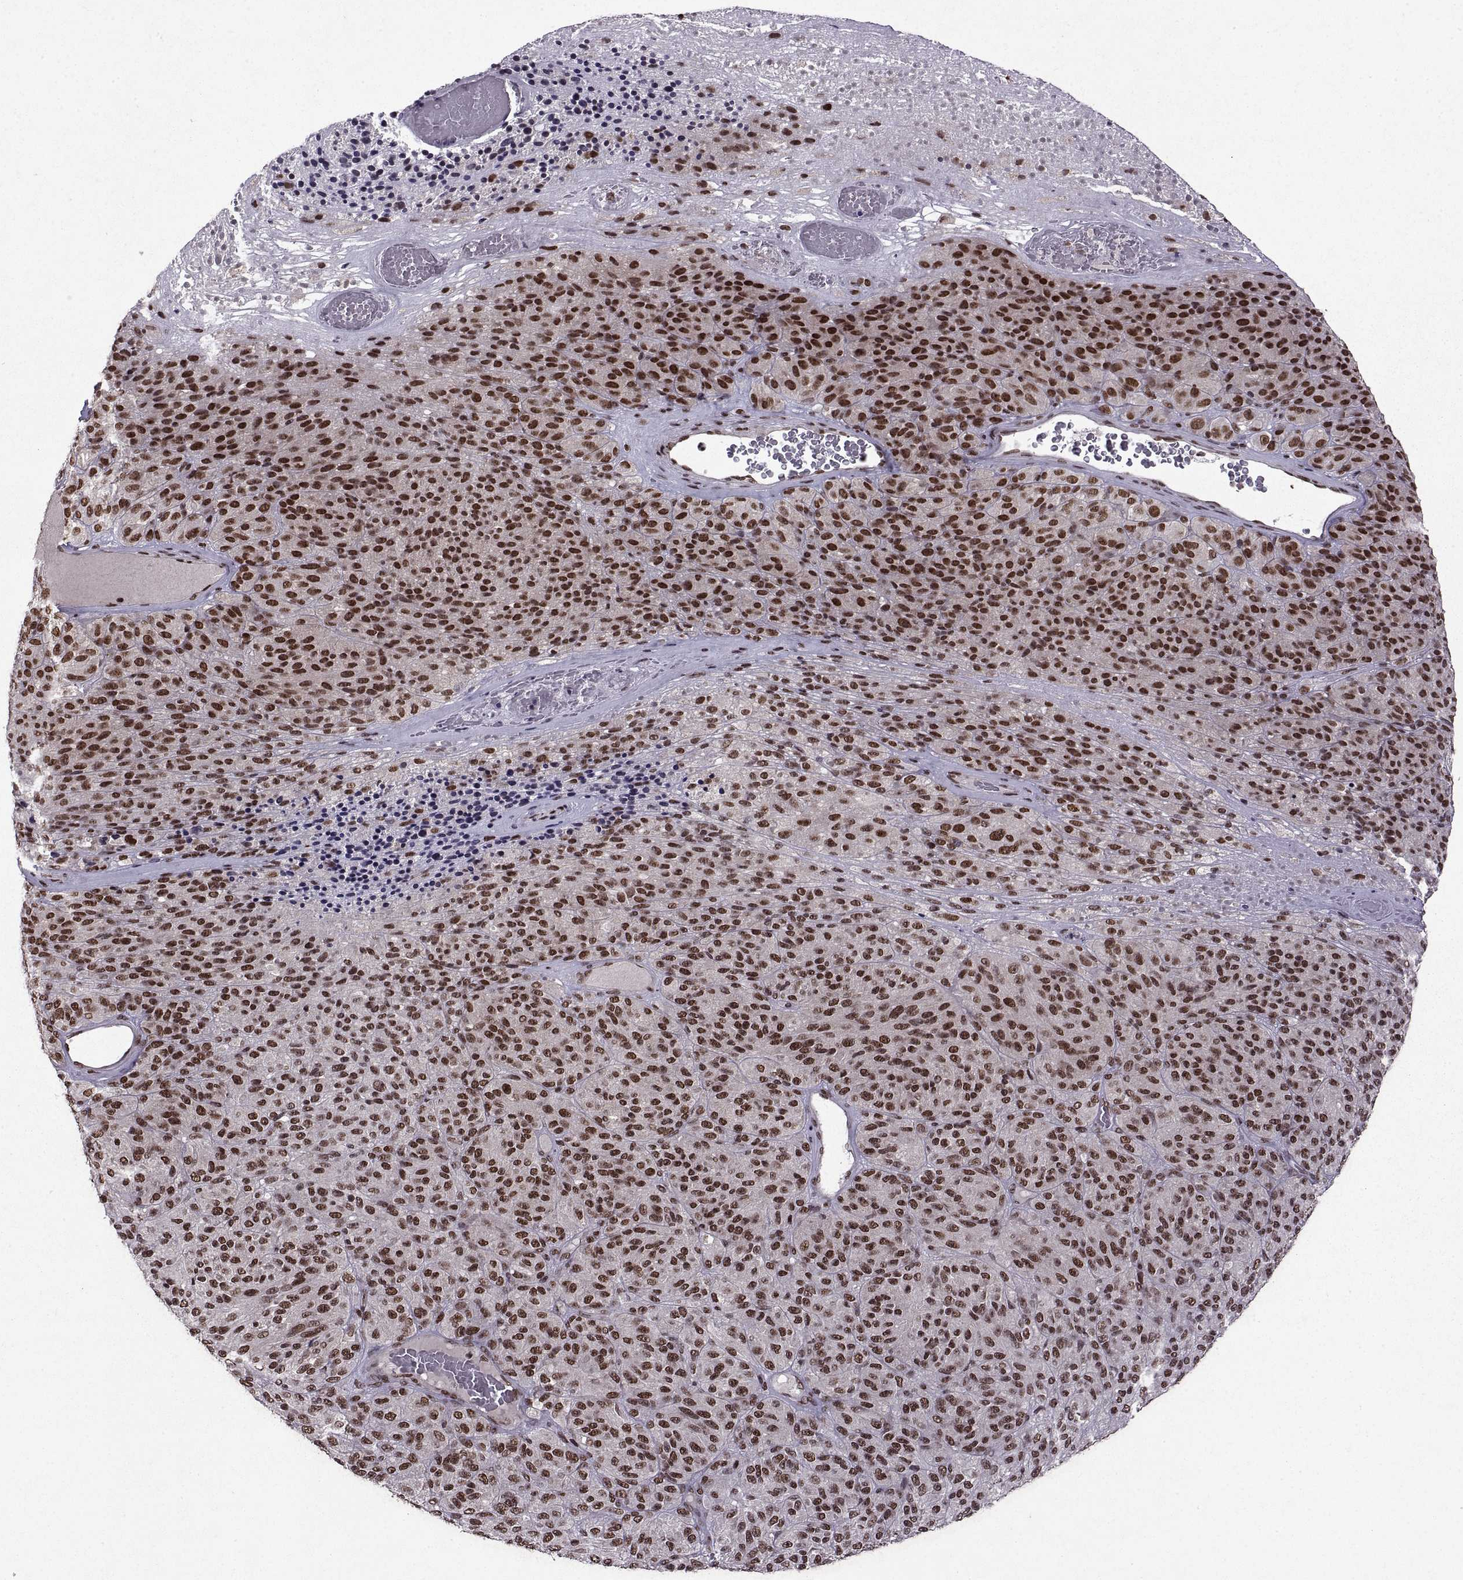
{"staining": {"intensity": "strong", "quantity": ">75%", "location": "nuclear"}, "tissue": "melanoma", "cell_type": "Tumor cells", "image_type": "cancer", "snomed": [{"axis": "morphology", "description": "Malignant melanoma, Metastatic site"}, {"axis": "topography", "description": "Brain"}], "caption": "Immunohistochemistry (DAB (3,3'-diaminobenzidine)) staining of human malignant melanoma (metastatic site) exhibits strong nuclear protein expression in approximately >75% of tumor cells.", "gene": "MT1E", "patient": {"sex": "female", "age": 56}}